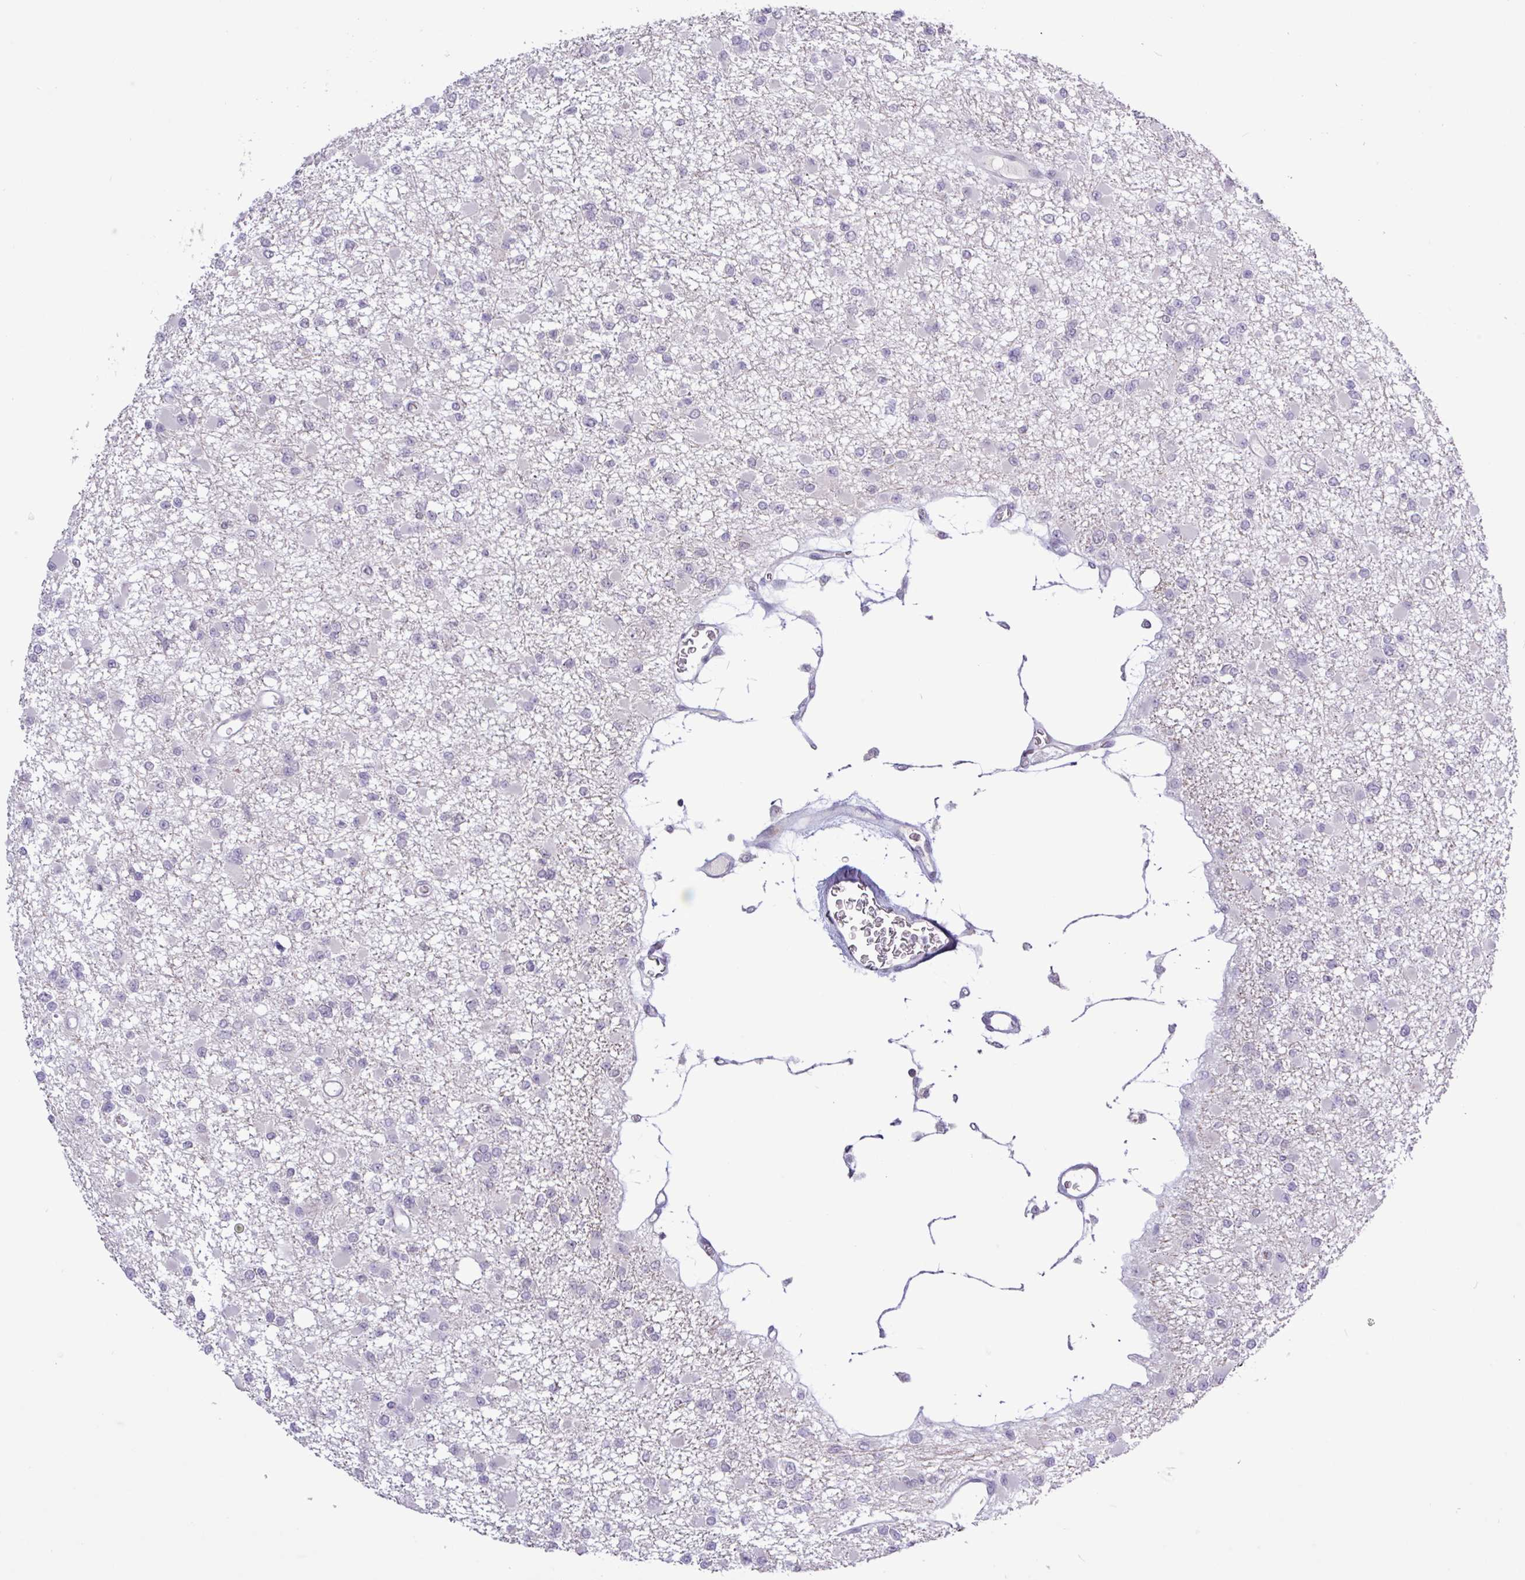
{"staining": {"intensity": "negative", "quantity": "none", "location": "none"}, "tissue": "glioma", "cell_type": "Tumor cells", "image_type": "cancer", "snomed": [{"axis": "morphology", "description": "Glioma, malignant, Low grade"}, {"axis": "topography", "description": "Brain"}], "caption": "Histopathology image shows no protein expression in tumor cells of glioma tissue. (DAB immunohistochemistry visualized using brightfield microscopy, high magnification).", "gene": "RTL3", "patient": {"sex": "female", "age": 22}}